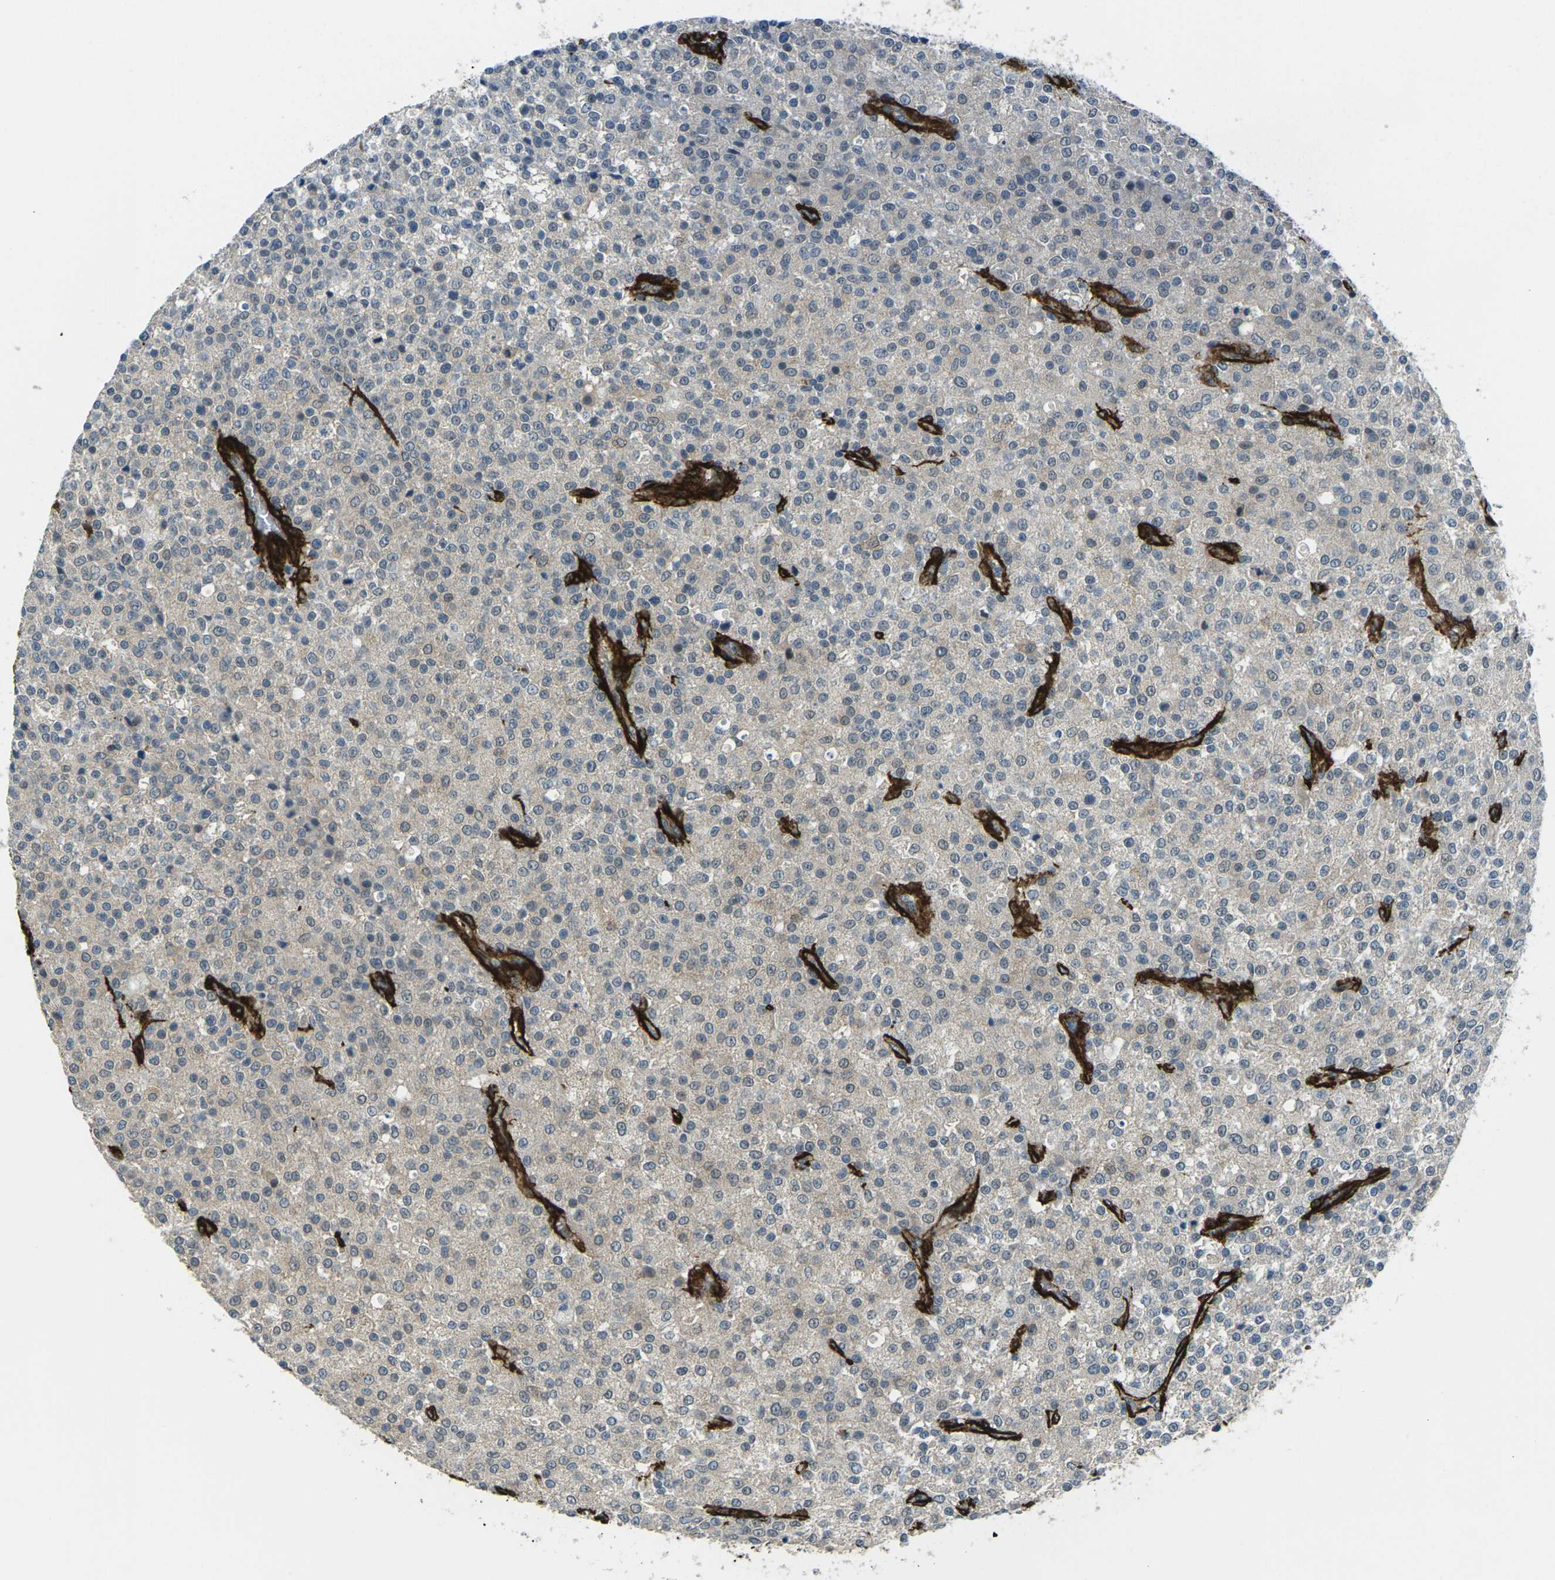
{"staining": {"intensity": "negative", "quantity": "none", "location": "none"}, "tissue": "testis cancer", "cell_type": "Tumor cells", "image_type": "cancer", "snomed": [{"axis": "morphology", "description": "Seminoma, NOS"}, {"axis": "topography", "description": "Testis"}], "caption": "This is a photomicrograph of immunohistochemistry staining of testis seminoma, which shows no expression in tumor cells.", "gene": "GRAMD1C", "patient": {"sex": "male", "age": 59}}